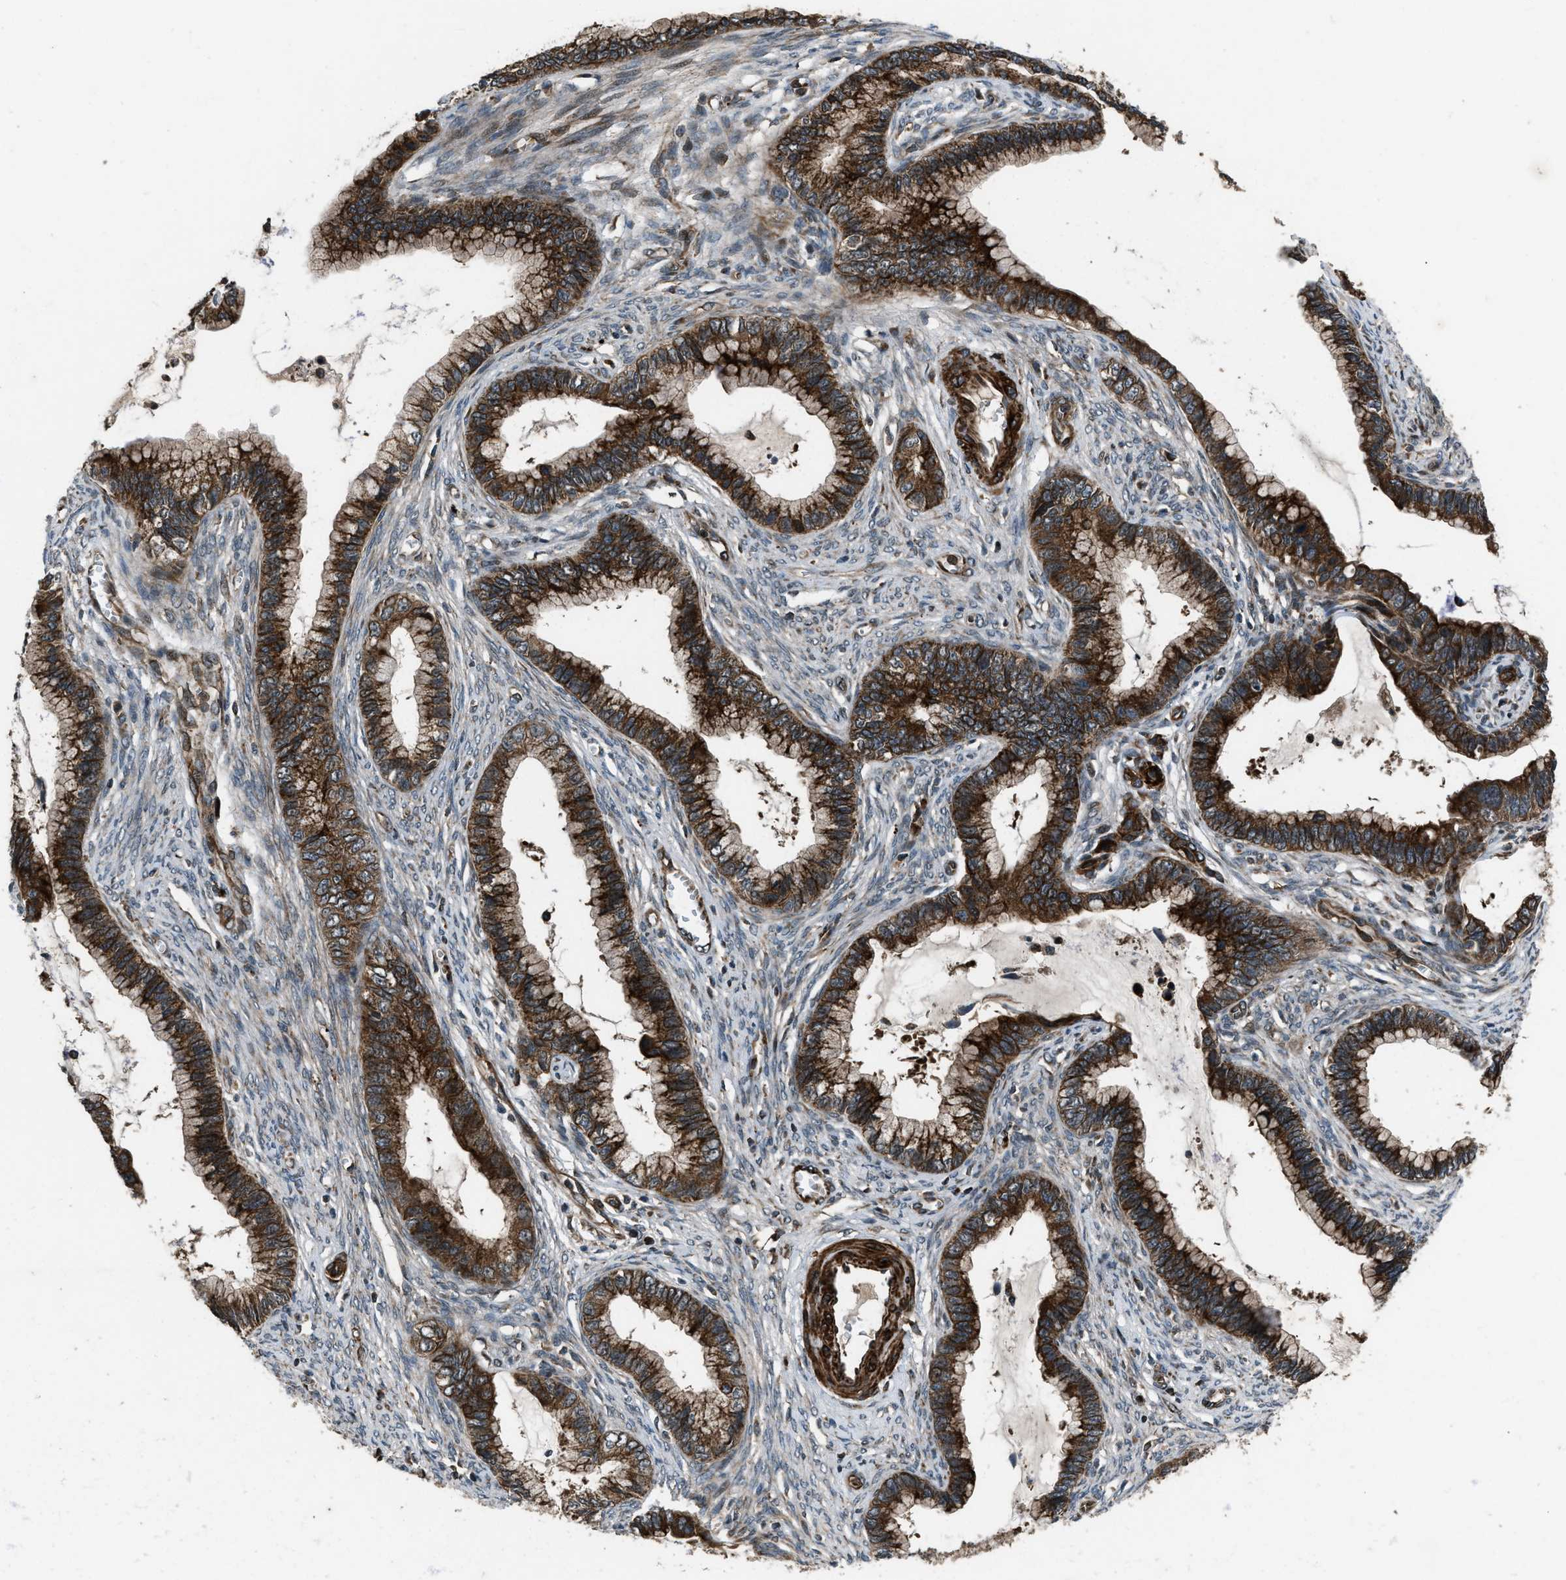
{"staining": {"intensity": "strong", "quantity": ">75%", "location": "cytoplasmic/membranous"}, "tissue": "cervical cancer", "cell_type": "Tumor cells", "image_type": "cancer", "snomed": [{"axis": "morphology", "description": "Adenocarcinoma, NOS"}, {"axis": "topography", "description": "Cervix"}], "caption": "Approximately >75% of tumor cells in human adenocarcinoma (cervical) reveal strong cytoplasmic/membranous protein positivity as visualized by brown immunohistochemical staining.", "gene": "IRAK4", "patient": {"sex": "female", "age": 44}}